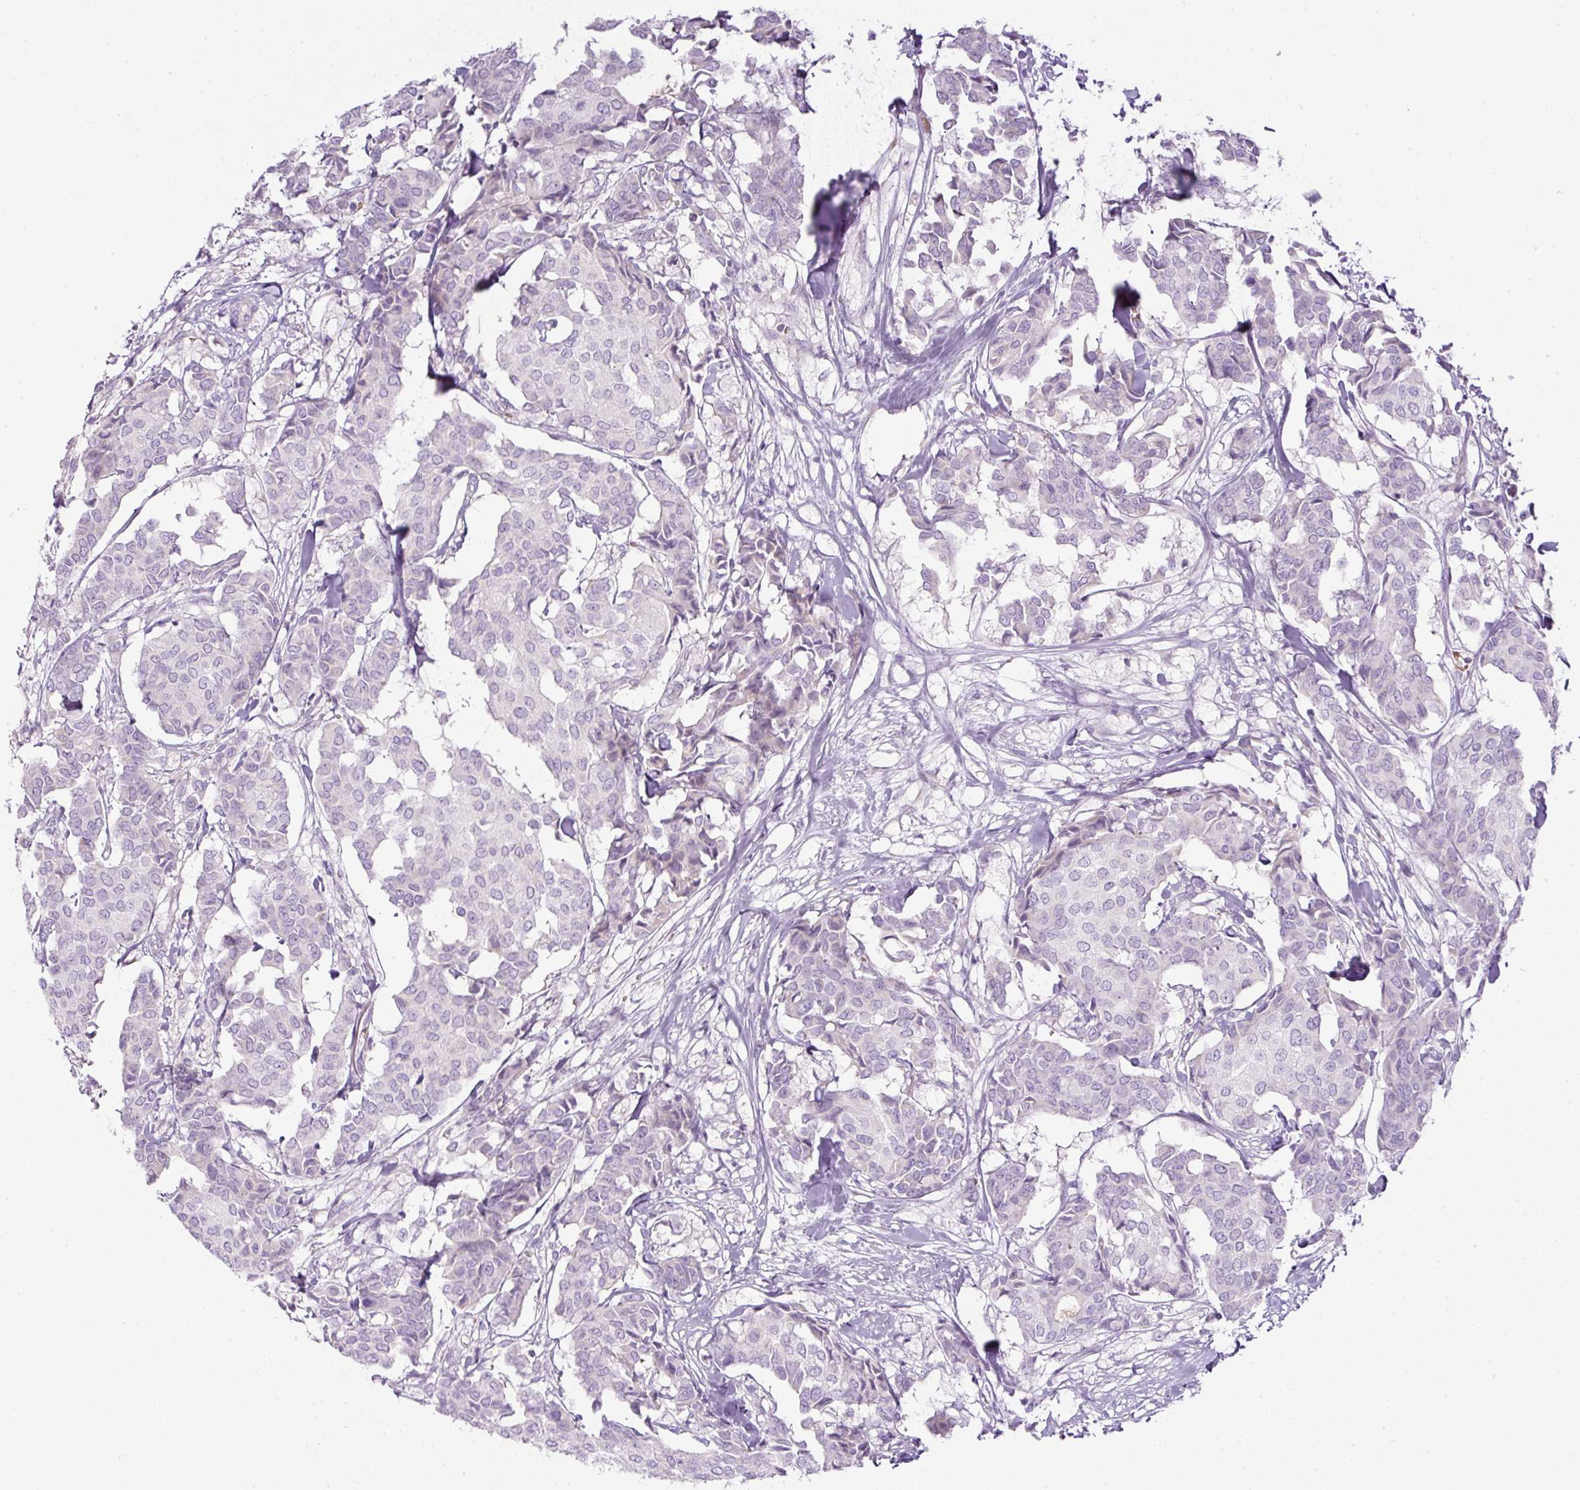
{"staining": {"intensity": "negative", "quantity": "none", "location": "none"}, "tissue": "breast cancer", "cell_type": "Tumor cells", "image_type": "cancer", "snomed": [{"axis": "morphology", "description": "Duct carcinoma"}, {"axis": "topography", "description": "Breast"}], "caption": "Tumor cells are negative for protein expression in human breast intraductal carcinoma. (Stains: DAB (3,3'-diaminobenzidine) immunohistochemistry (IHC) with hematoxylin counter stain, Microscopy: brightfield microscopy at high magnification).", "gene": "FGFBP3", "patient": {"sex": "female", "age": 75}}